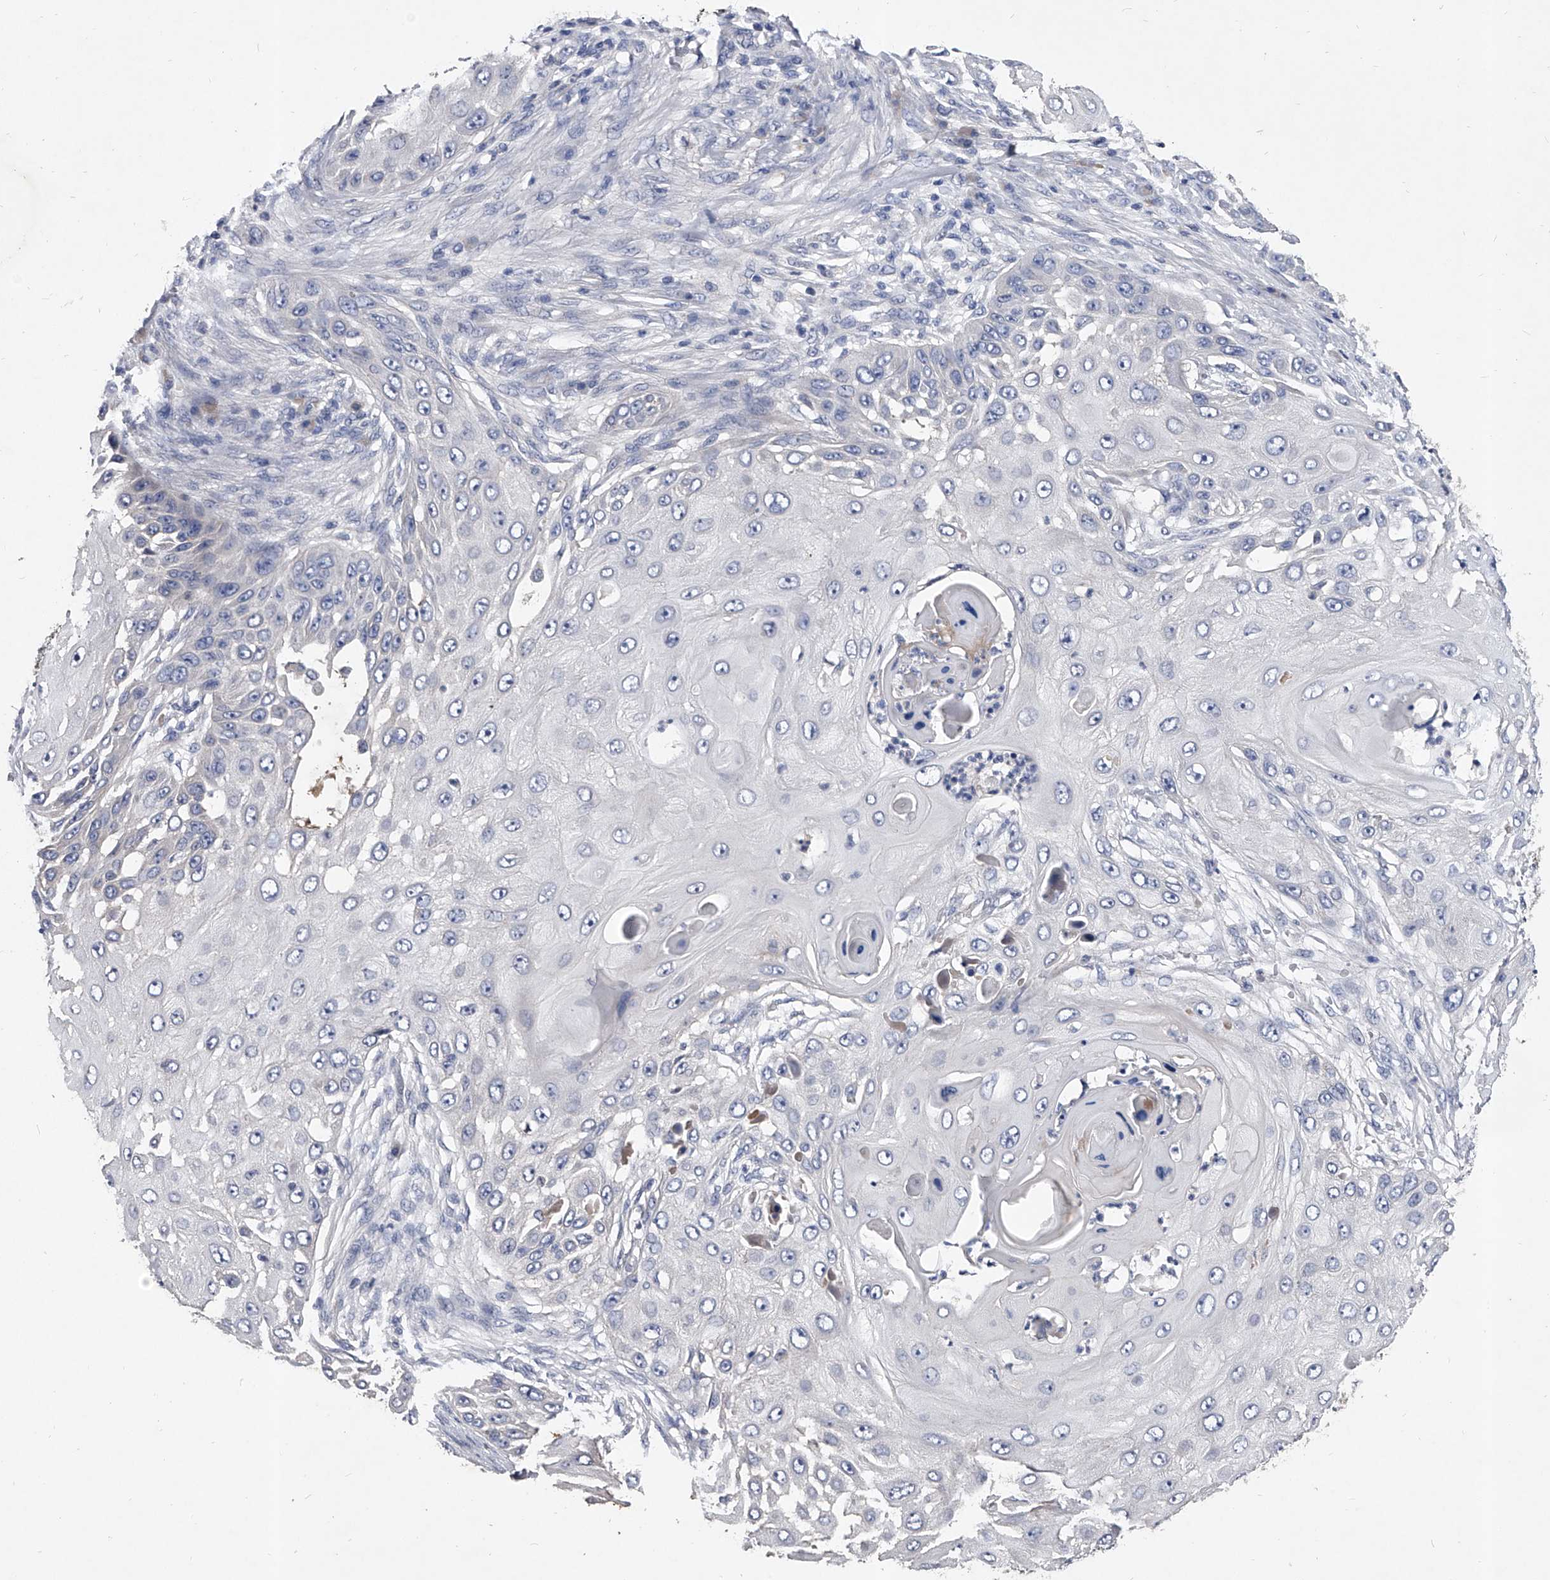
{"staining": {"intensity": "negative", "quantity": "none", "location": "none"}, "tissue": "skin cancer", "cell_type": "Tumor cells", "image_type": "cancer", "snomed": [{"axis": "morphology", "description": "Squamous cell carcinoma, NOS"}, {"axis": "topography", "description": "Skin"}], "caption": "Immunohistochemical staining of squamous cell carcinoma (skin) shows no significant positivity in tumor cells.", "gene": "C5", "patient": {"sex": "female", "age": 44}}